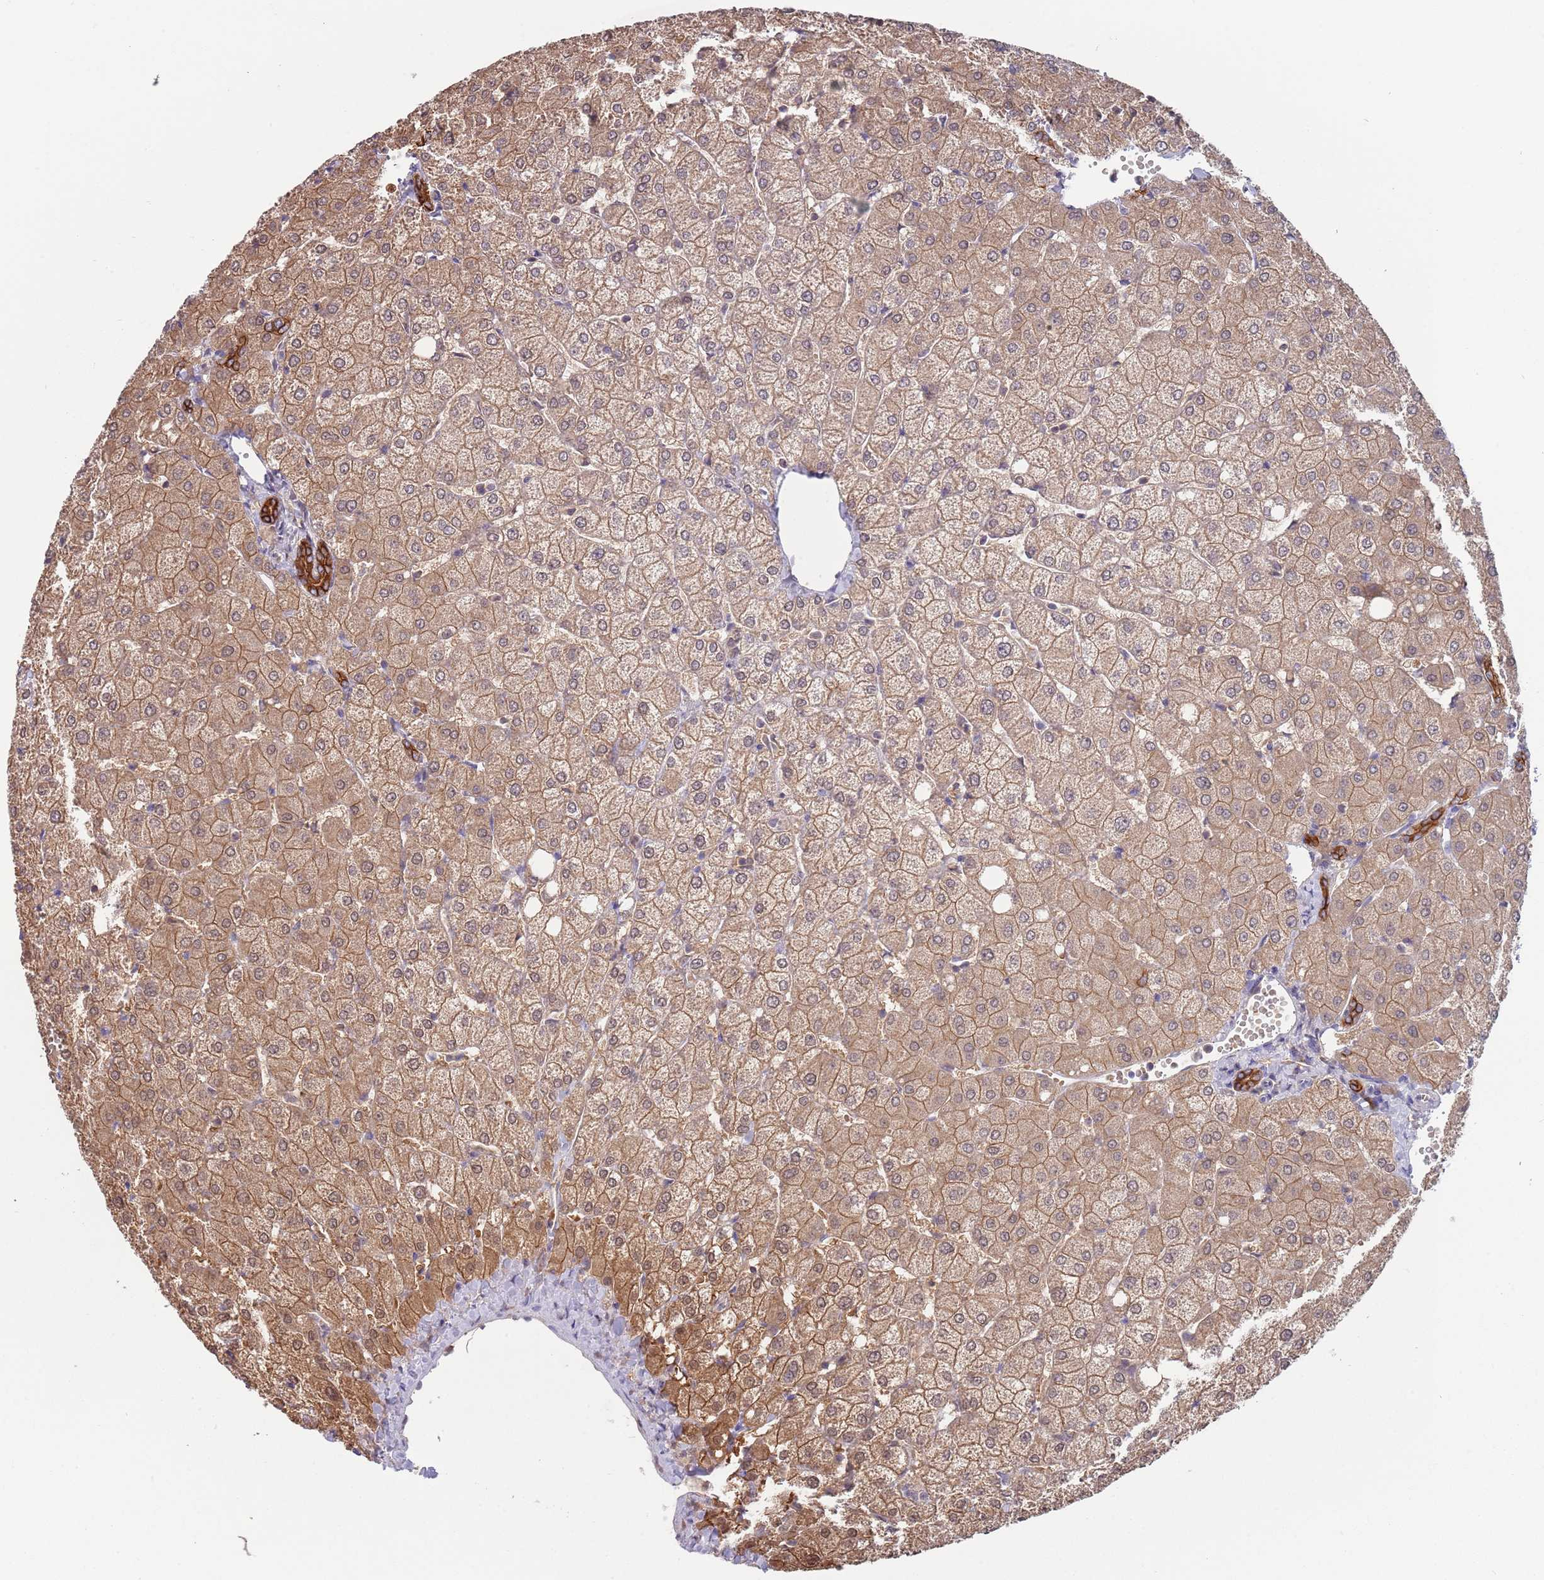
{"staining": {"intensity": "strong", "quantity": ">75%", "location": "cytoplasmic/membranous"}, "tissue": "liver", "cell_type": "Cholangiocytes", "image_type": "normal", "snomed": [{"axis": "morphology", "description": "Normal tissue, NOS"}, {"axis": "topography", "description": "Liver"}], "caption": "High-magnification brightfield microscopy of normal liver stained with DAB (3,3'-diaminobenzidine) (brown) and counterstained with hematoxylin (blue). cholangiocytes exhibit strong cytoplasmic/membranous expression is seen in about>75% of cells. Using DAB (brown) and hematoxylin (blue) stains, captured at high magnification using brightfield microscopy.", "gene": "GSDMD", "patient": {"sex": "female", "age": 54}}